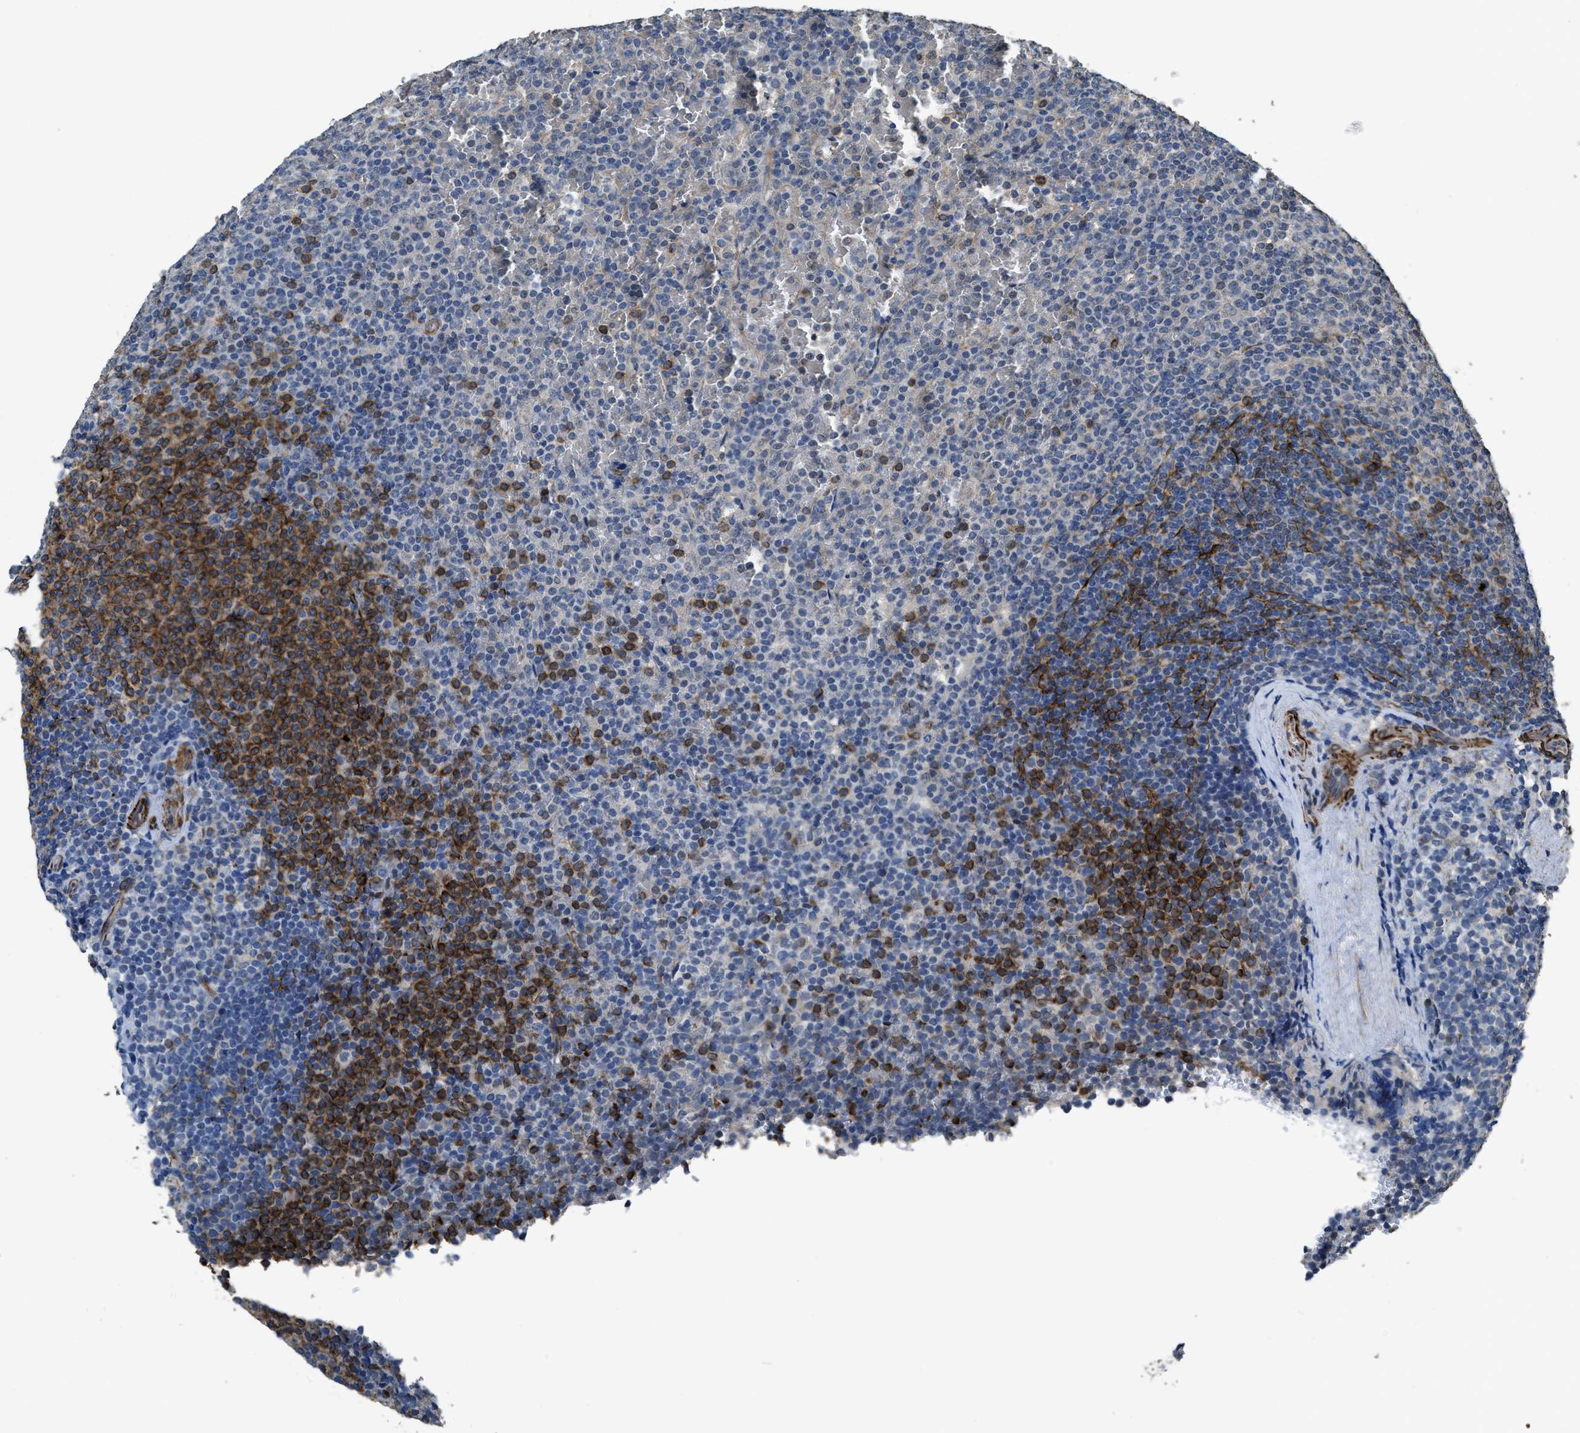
{"staining": {"intensity": "strong", "quantity": "<25%", "location": "cytoplasmic/membranous"}, "tissue": "lymphoma", "cell_type": "Tumor cells", "image_type": "cancer", "snomed": [{"axis": "morphology", "description": "Malignant lymphoma, non-Hodgkin's type, Low grade"}, {"axis": "topography", "description": "Spleen"}], "caption": "This histopathology image exhibits malignant lymphoma, non-Hodgkin's type (low-grade) stained with IHC to label a protein in brown. The cytoplasmic/membranous of tumor cells show strong positivity for the protein. Nuclei are counter-stained blue.", "gene": "SYNM", "patient": {"sex": "female", "age": 77}}